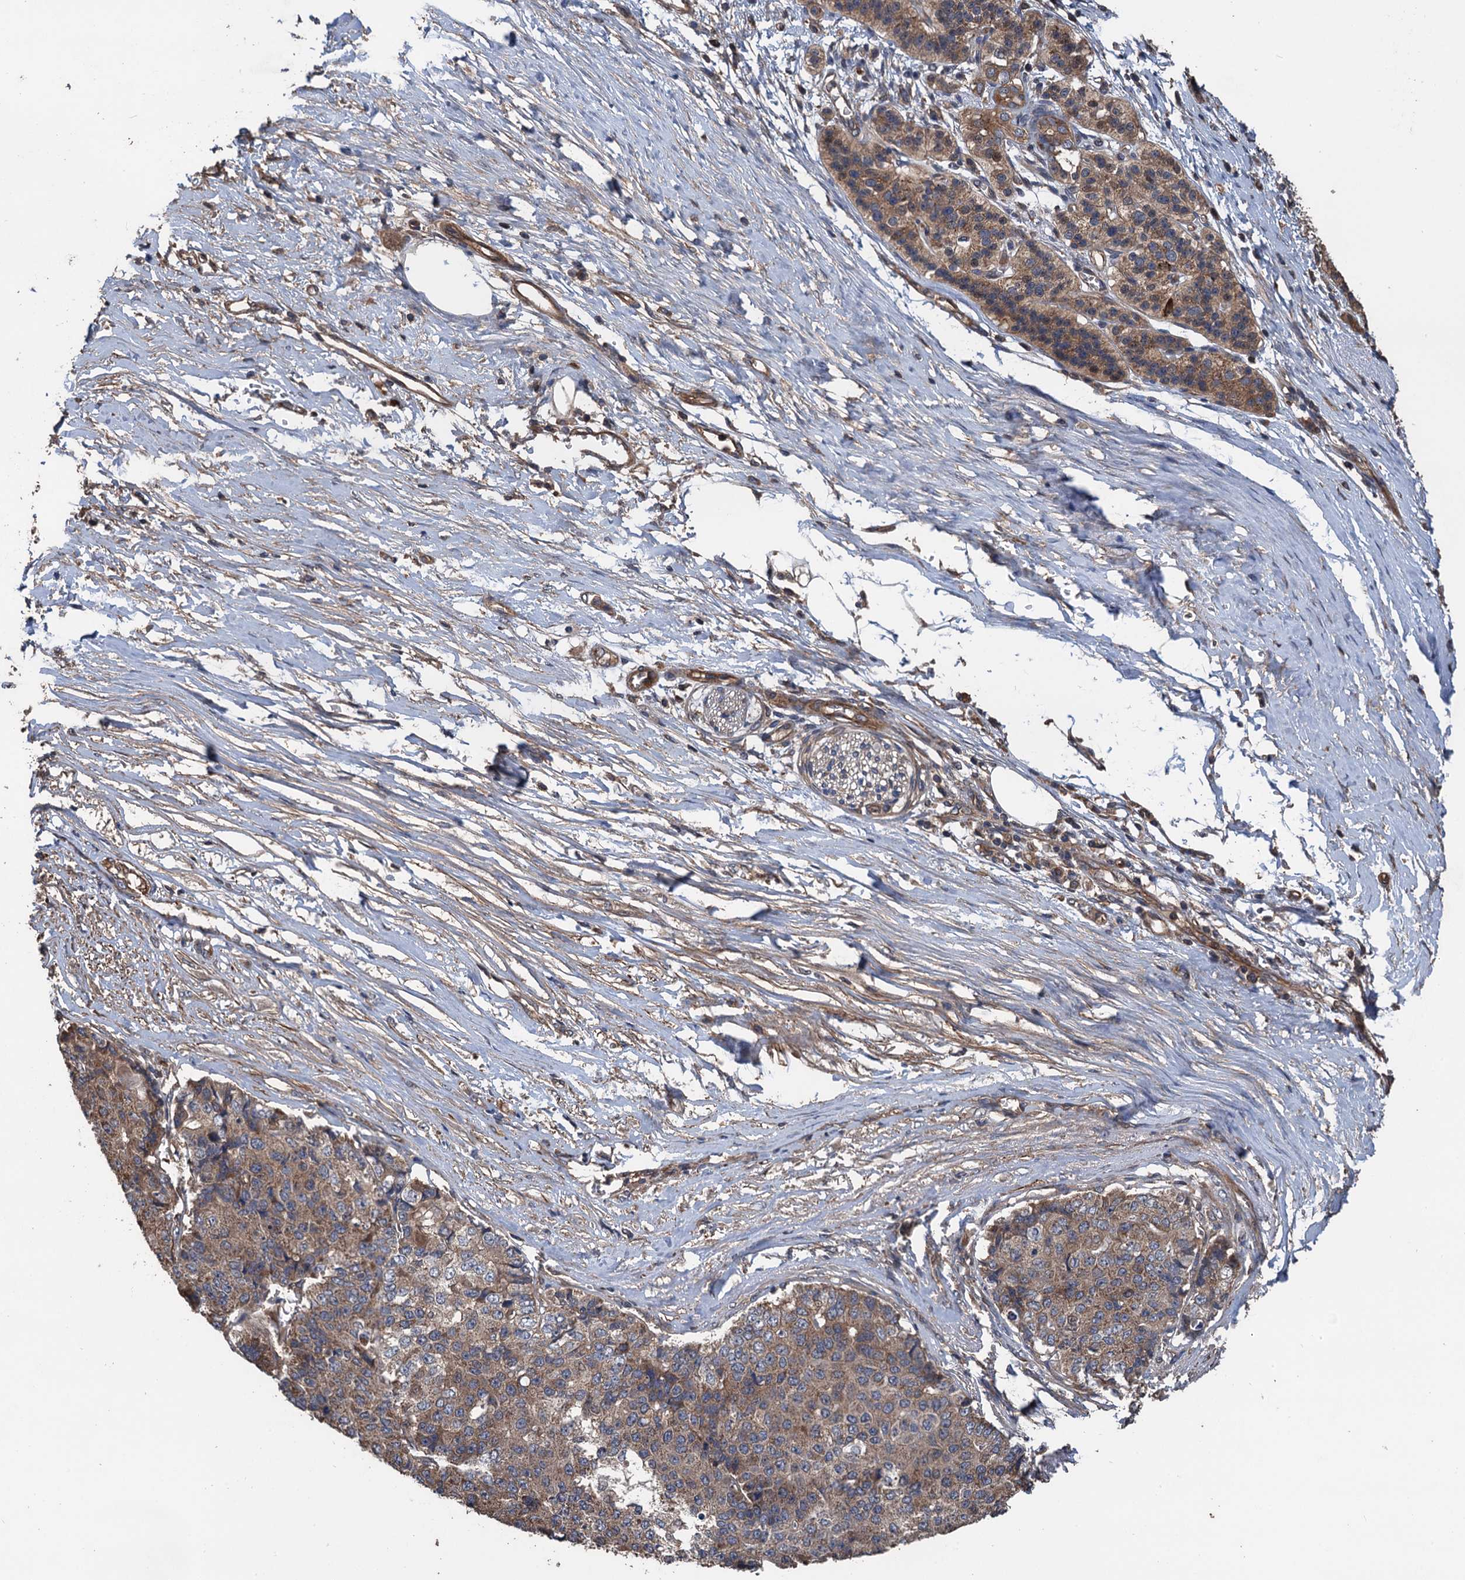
{"staining": {"intensity": "weak", "quantity": ">75%", "location": "cytoplasmic/membranous"}, "tissue": "pancreatic cancer", "cell_type": "Tumor cells", "image_type": "cancer", "snomed": [{"axis": "morphology", "description": "Adenocarcinoma, NOS"}, {"axis": "topography", "description": "Pancreas"}], "caption": "Immunohistochemical staining of human pancreatic cancer exhibits low levels of weak cytoplasmic/membranous protein positivity in about >75% of tumor cells.", "gene": "PPP4R1", "patient": {"sex": "male", "age": 50}}